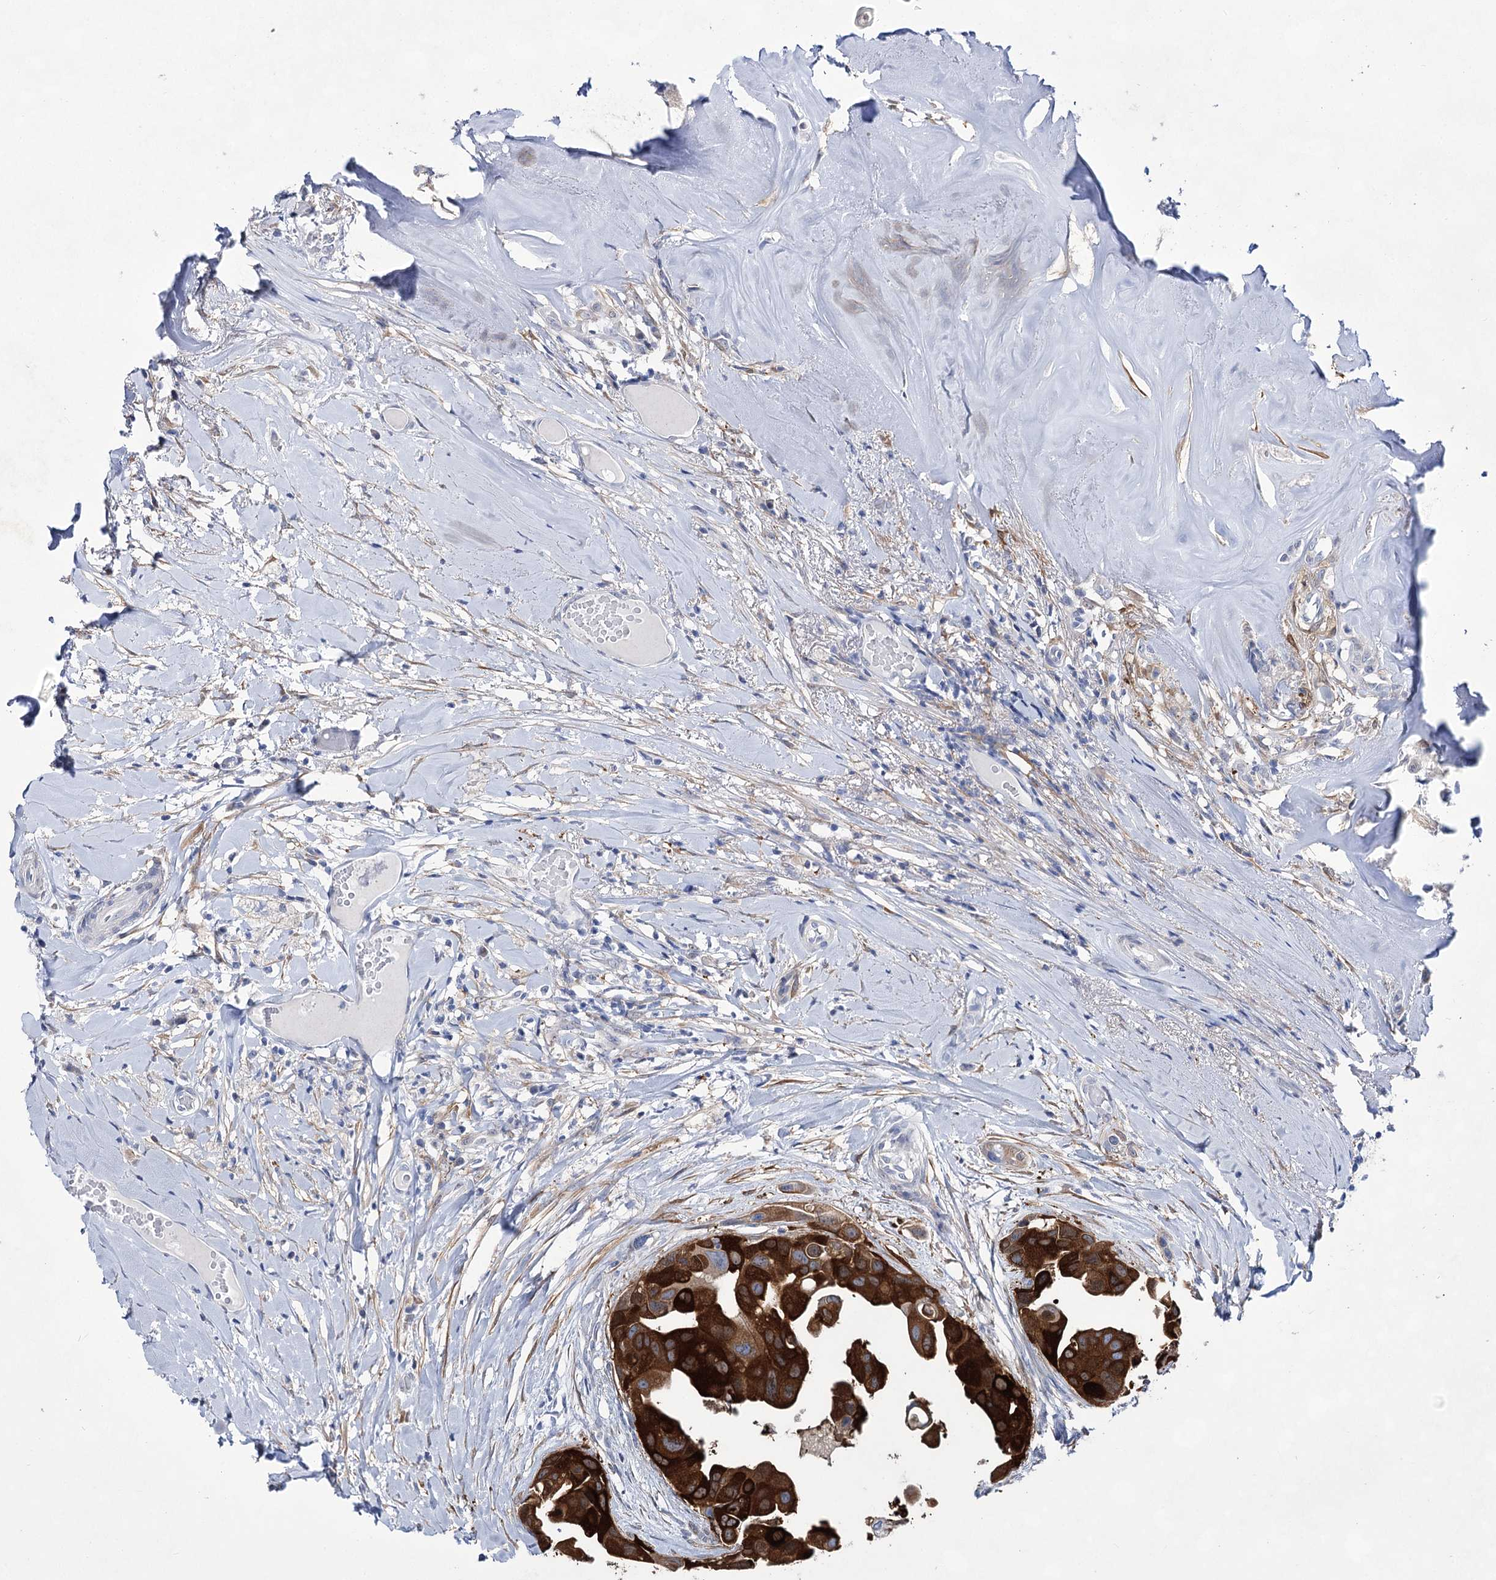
{"staining": {"intensity": "strong", "quantity": ">75%", "location": "cytoplasmic/membranous"}, "tissue": "head and neck cancer", "cell_type": "Tumor cells", "image_type": "cancer", "snomed": [{"axis": "morphology", "description": "Adenocarcinoma, NOS"}, {"axis": "morphology", "description": "Adenocarcinoma, metastatic, NOS"}, {"axis": "topography", "description": "Head-Neck"}], "caption": "Metastatic adenocarcinoma (head and neck) stained with IHC shows strong cytoplasmic/membranous positivity in approximately >75% of tumor cells.", "gene": "UGDH", "patient": {"sex": "male", "age": 75}}